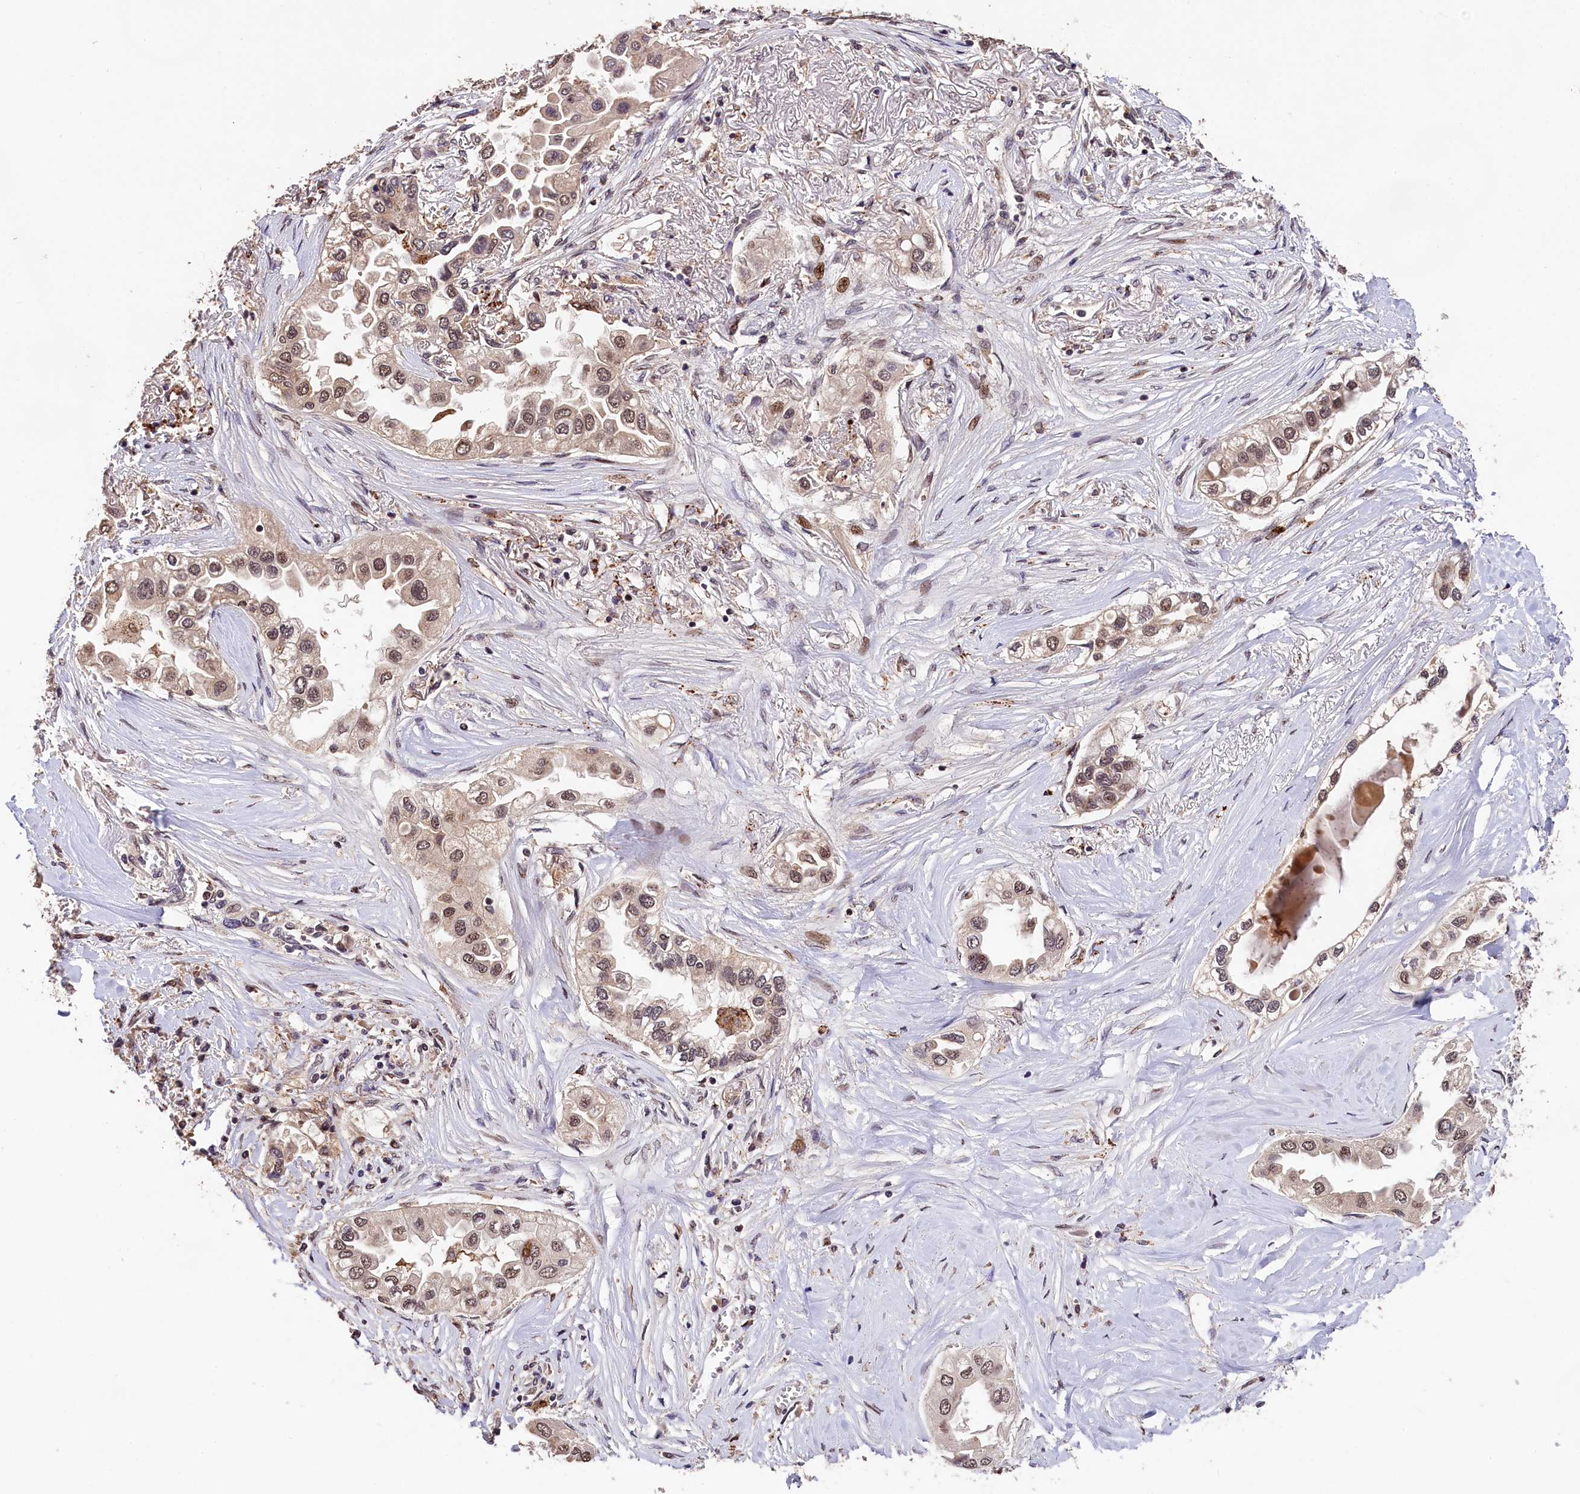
{"staining": {"intensity": "weak", "quantity": ">75%", "location": "nuclear"}, "tissue": "lung cancer", "cell_type": "Tumor cells", "image_type": "cancer", "snomed": [{"axis": "morphology", "description": "Adenocarcinoma, NOS"}, {"axis": "topography", "description": "Lung"}], "caption": "Tumor cells display weak nuclear positivity in about >75% of cells in lung cancer.", "gene": "PHAF1", "patient": {"sex": "female", "age": 76}}